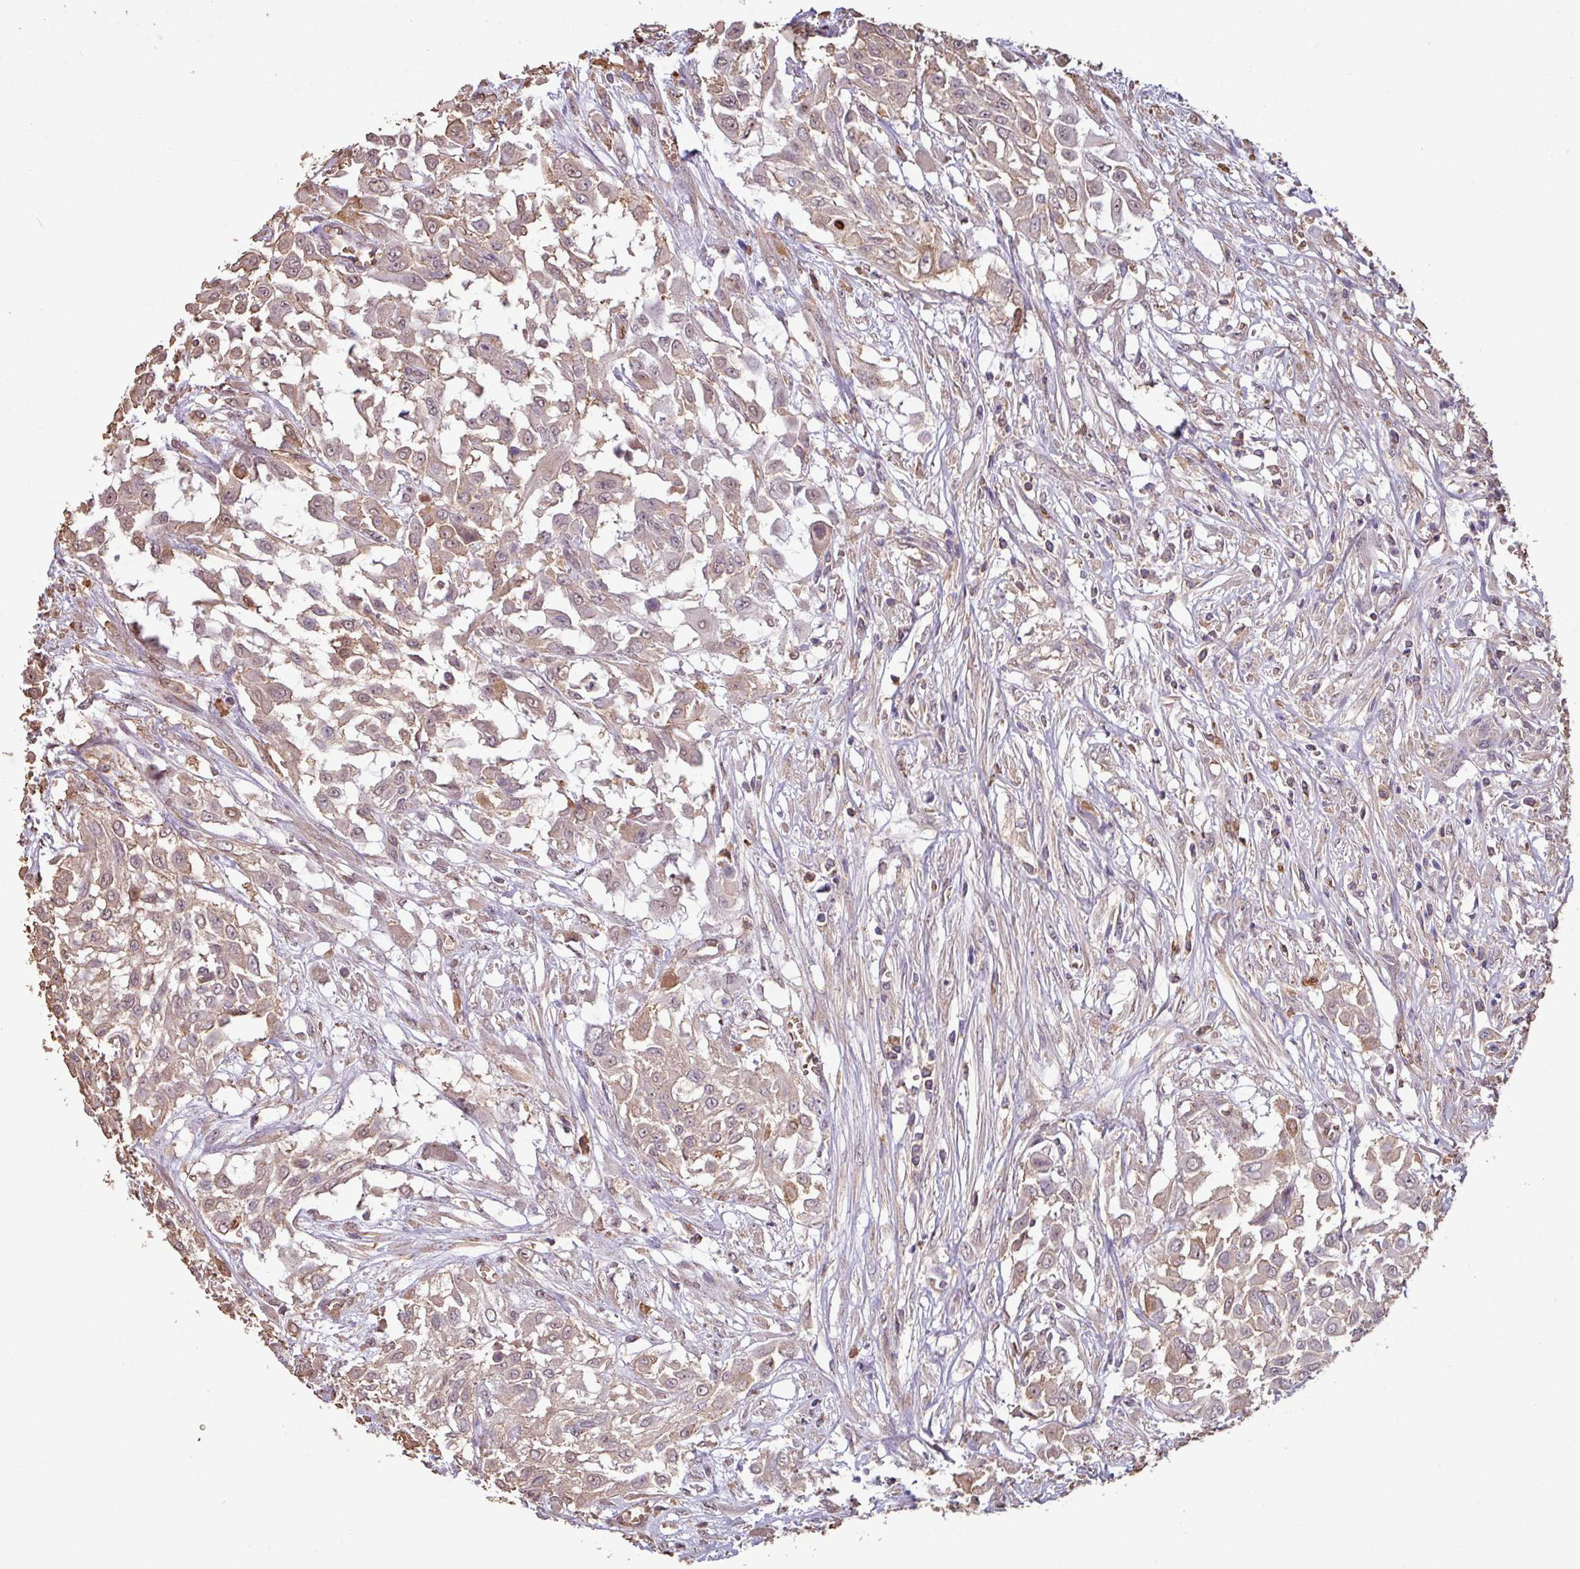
{"staining": {"intensity": "weak", "quantity": "25%-75%", "location": "cytoplasmic/membranous"}, "tissue": "urothelial cancer", "cell_type": "Tumor cells", "image_type": "cancer", "snomed": [{"axis": "morphology", "description": "Urothelial carcinoma, High grade"}, {"axis": "topography", "description": "Urinary bladder"}], "caption": "This is an image of immunohistochemistry staining of urothelial cancer, which shows weak positivity in the cytoplasmic/membranous of tumor cells.", "gene": "CAMK2B", "patient": {"sex": "male", "age": 57}}